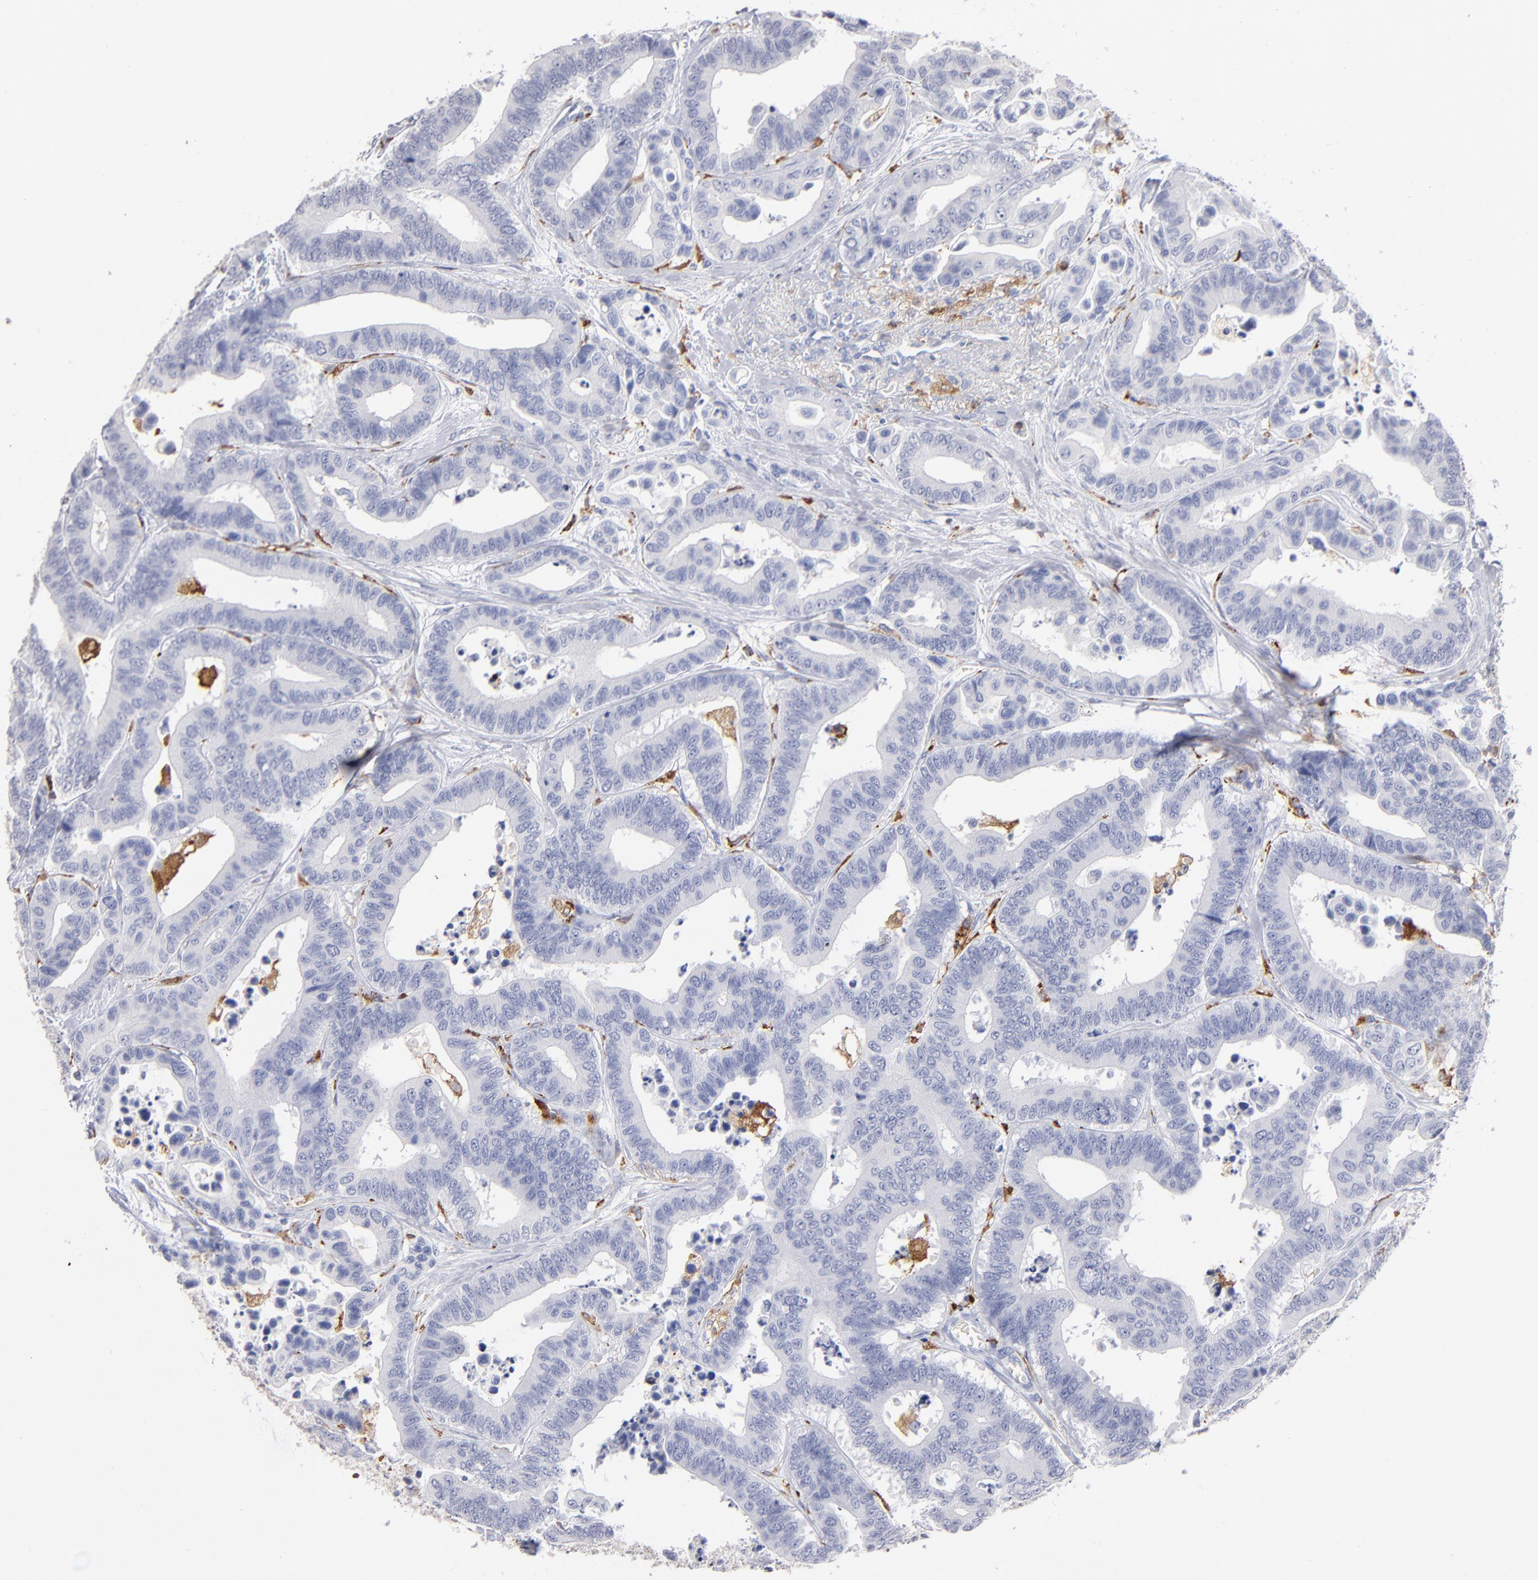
{"staining": {"intensity": "negative", "quantity": "none", "location": "none"}, "tissue": "colorectal cancer", "cell_type": "Tumor cells", "image_type": "cancer", "snomed": [{"axis": "morphology", "description": "Adenocarcinoma, NOS"}, {"axis": "topography", "description": "Colon"}], "caption": "IHC histopathology image of neoplastic tissue: human colorectal adenocarcinoma stained with DAB demonstrates no significant protein staining in tumor cells.", "gene": "CD180", "patient": {"sex": "male", "age": 82}}